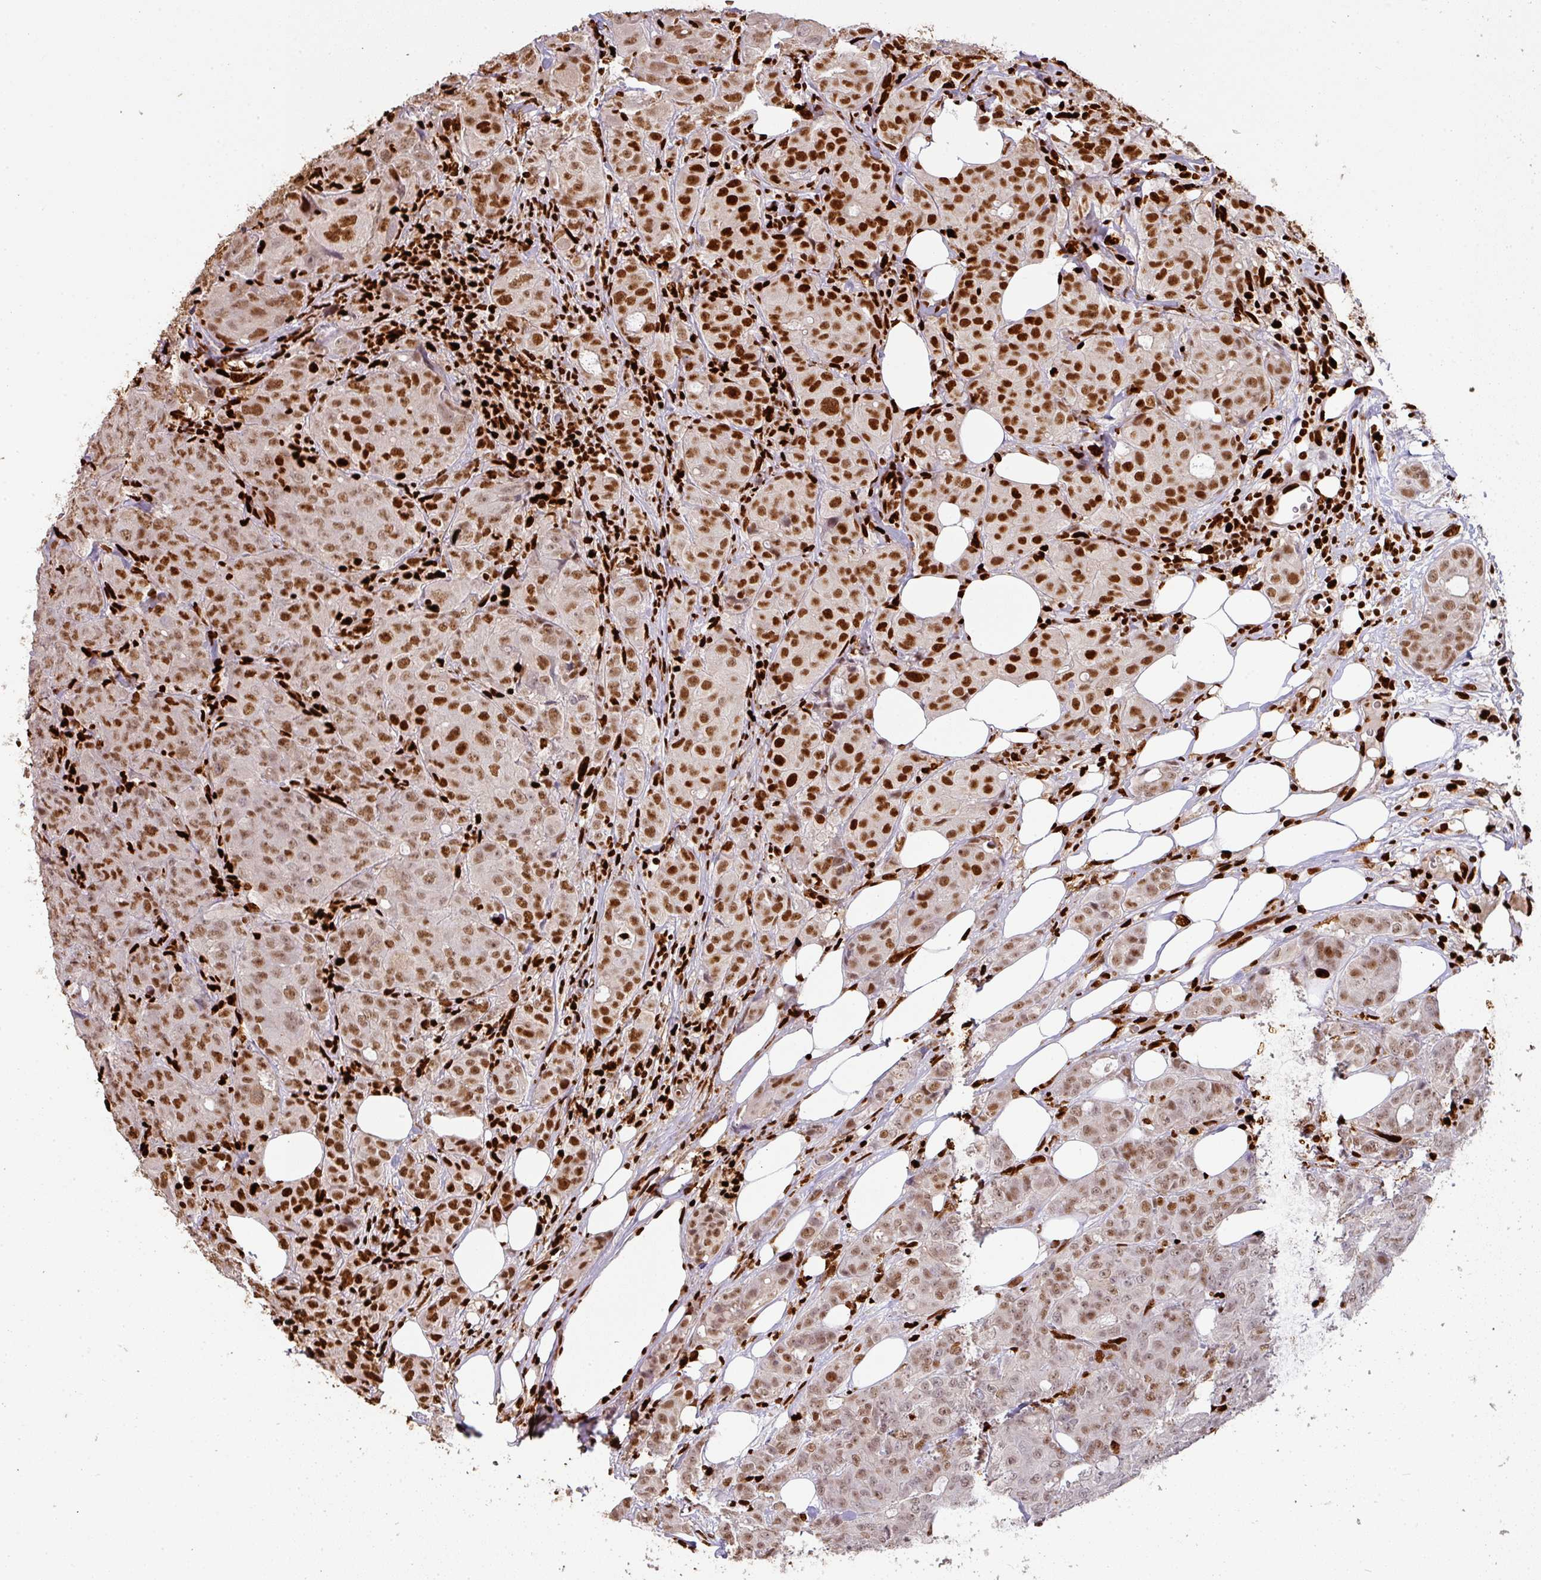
{"staining": {"intensity": "strong", "quantity": ">75%", "location": "nuclear"}, "tissue": "breast cancer", "cell_type": "Tumor cells", "image_type": "cancer", "snomed": [{"axis": "morphology", "description": "Duct carcinoma"}, {"axis": "topography", "description": "Breast"}], "caption": "Immunohistochemical staining of breast cancer demonstrates high levels of strong nuclear protein expression in about >75% of tumor cells. (Stains: DAB in brown, nuclei in blue, Microscopy: brightfield microscopy at high magnification).", "gene": "SAMHD1", "patient": {"sex": "female", "age": 43}}